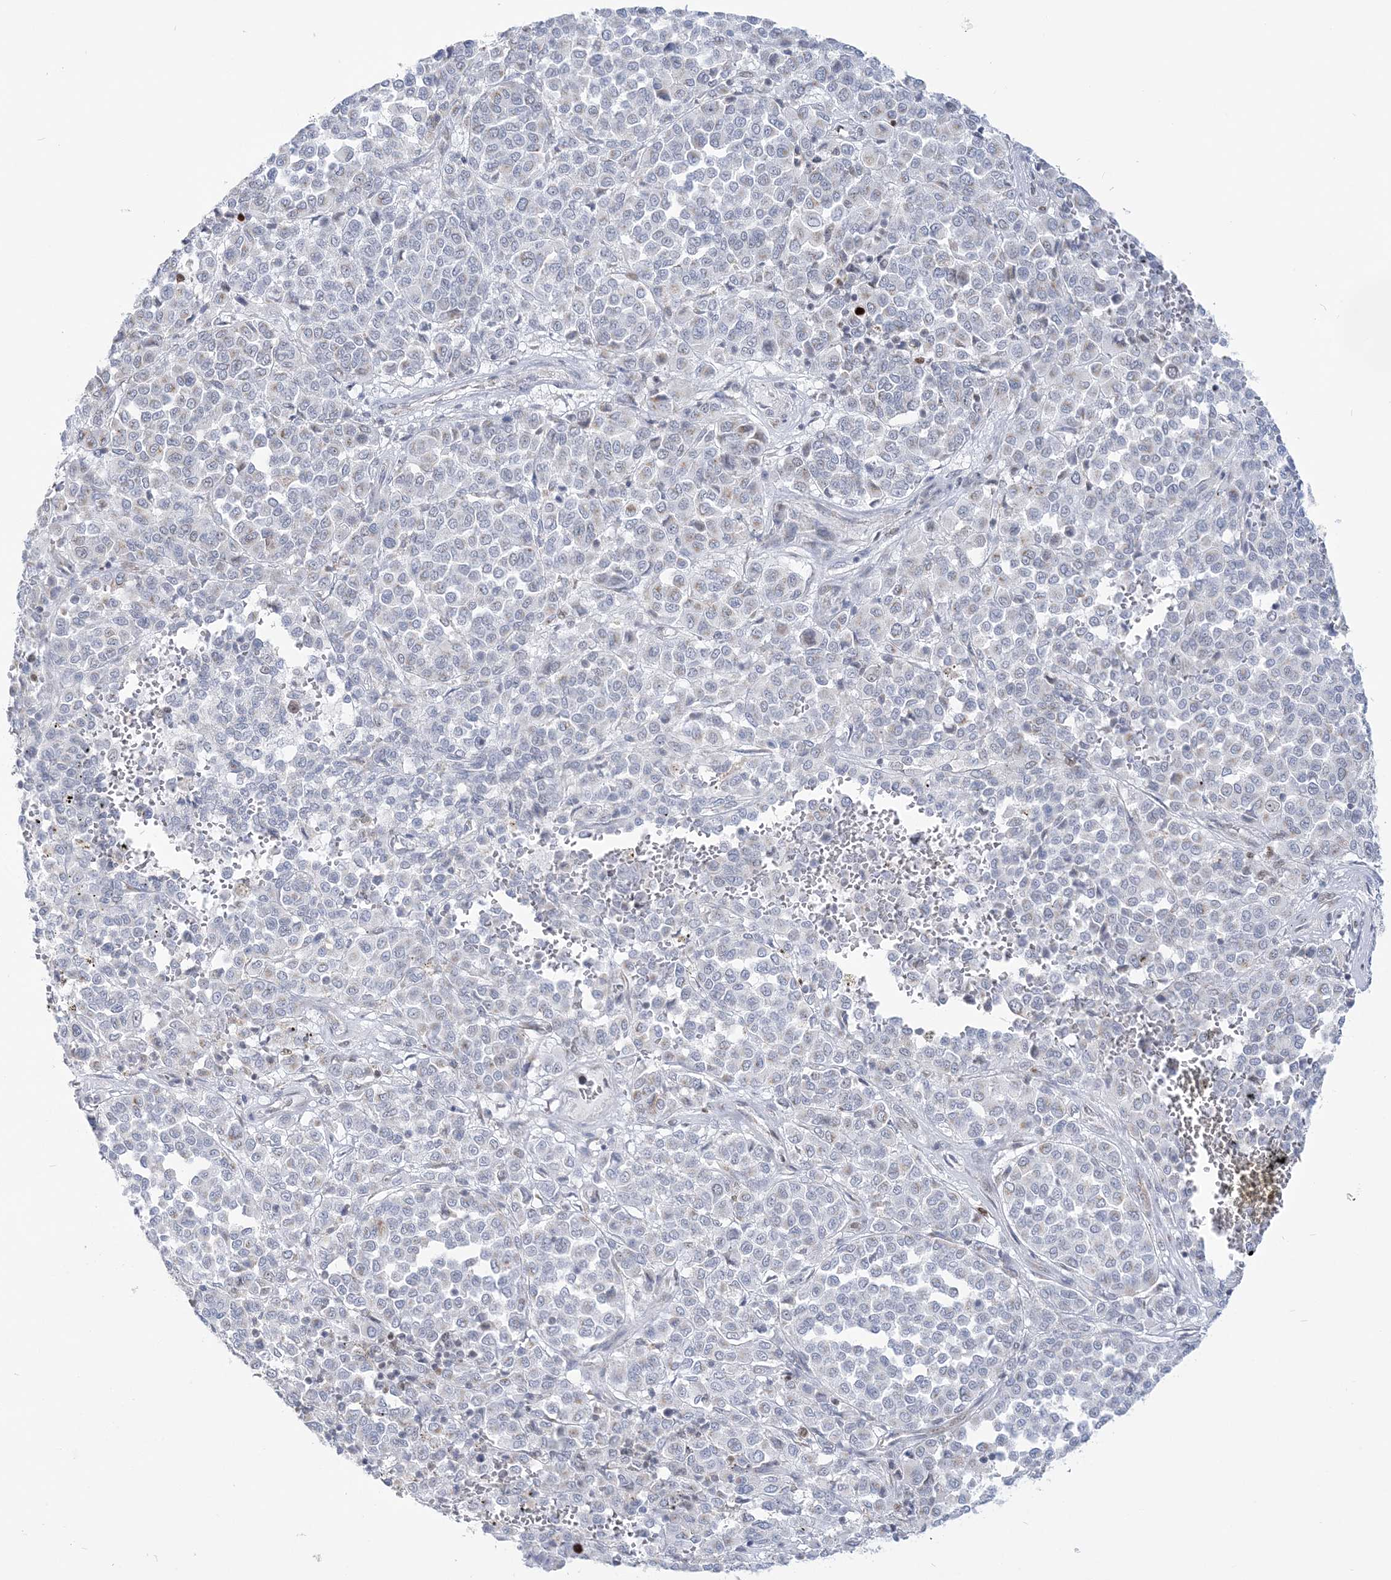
{"staining": {"intensity": "negative", "quantity": "none", "location": "none"}, "tissue": "melanoma", "cell_type": "Tumor cells", "image_type": "cancer", "snomed": [{"axis": "morphology", "description": "Malignant melanoma, Metastatic site"}, {"axis": "topography", "description": "Pancreas"}], "caption": "DAB immunohistochemical staining of human malignant melanoma (metastatic site) shows no significant staining in tumor cells.", "gene": "DDX21", "patient": {"sex": "female", "age": 30}}